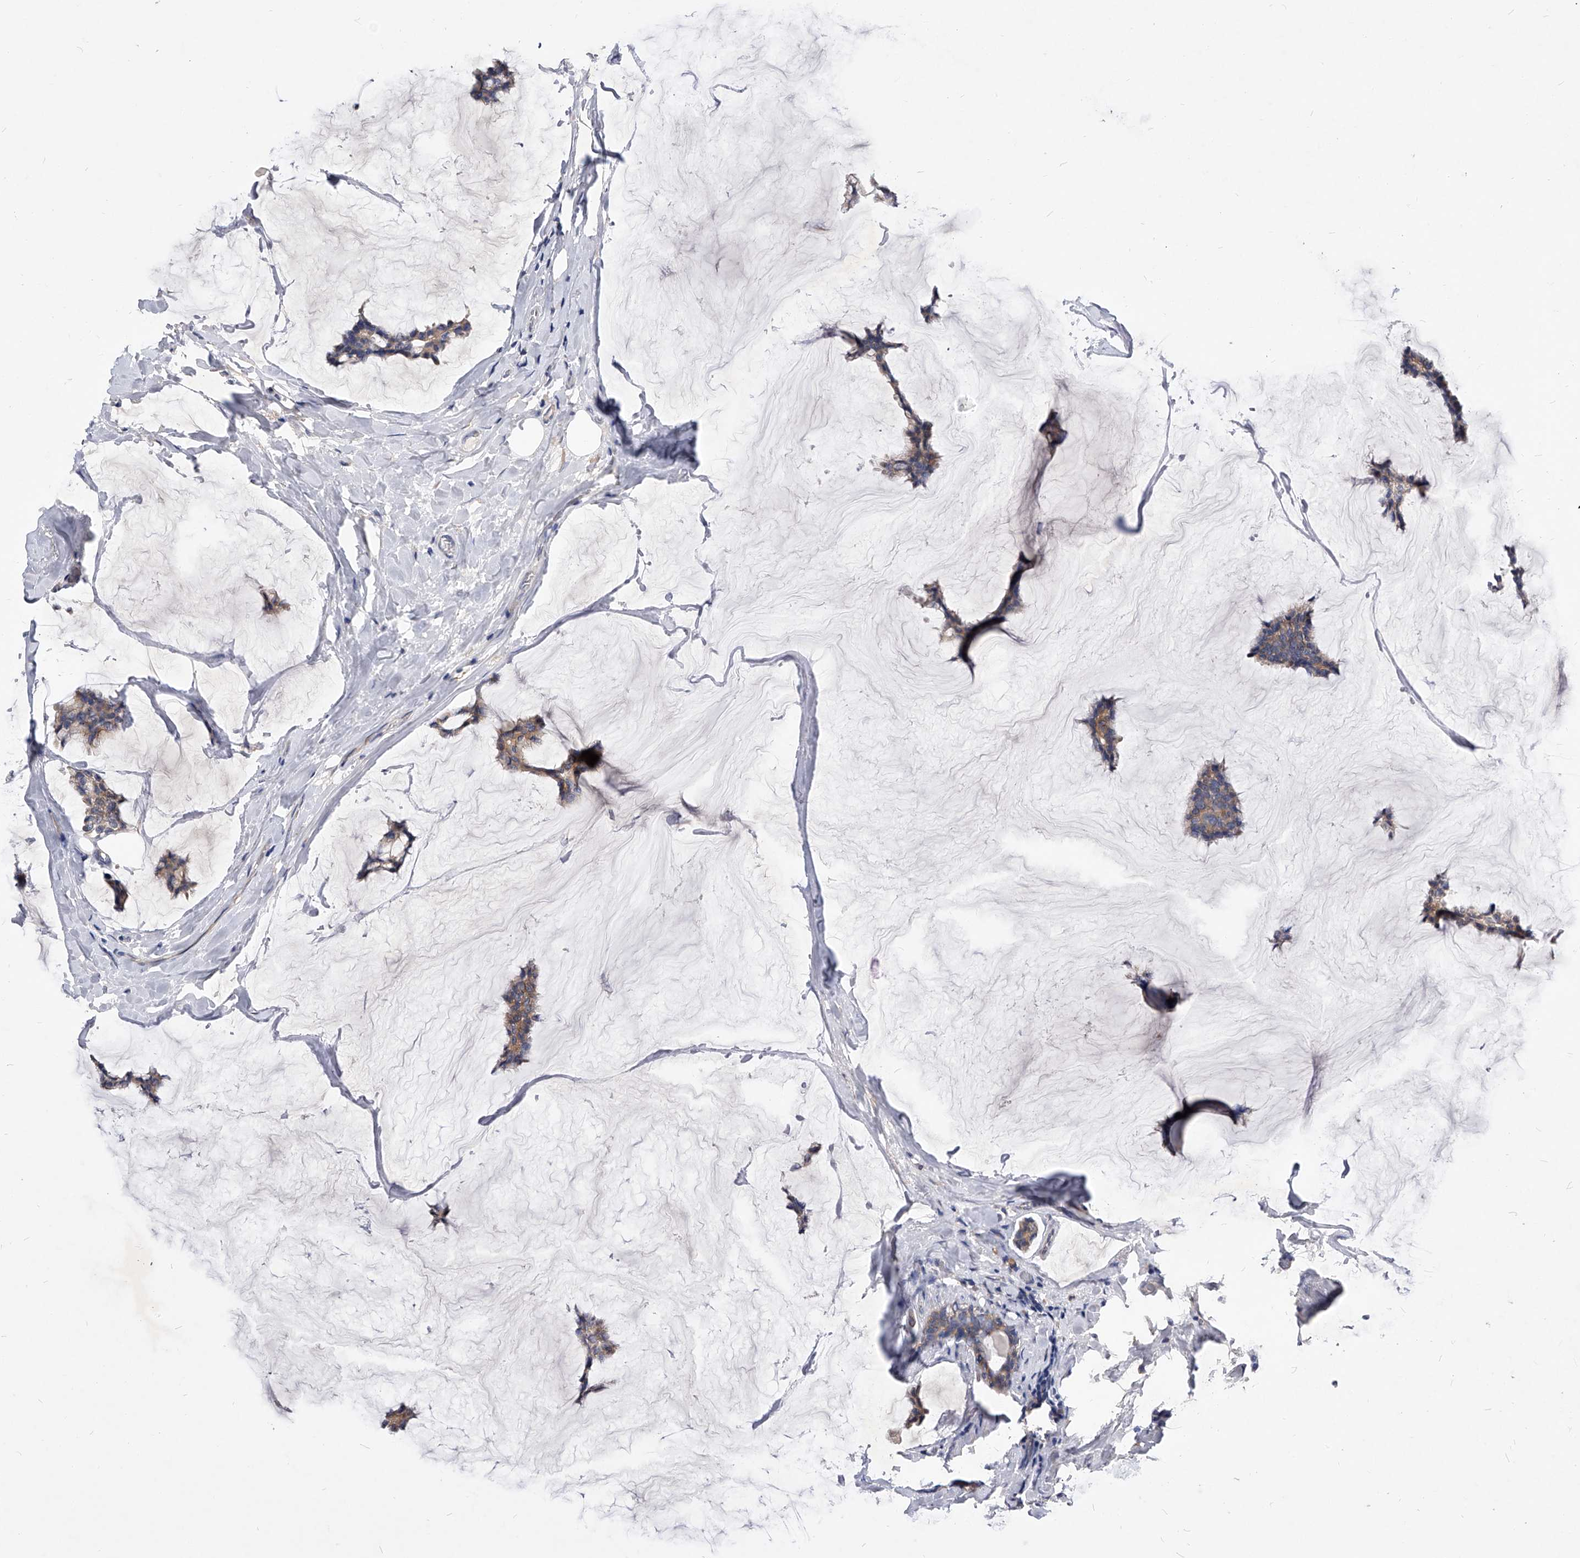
{"staining": {"intensity": "weak", "quantity": "<25%", "location": "cytoplasmic/membranous"}, "tissue": "breast cancer", "cell_type": "Tumor cells", "image_type": "cancer", "snomed": [{"axis": "morphology", "description": "Duct carcinoma"}, {"axis": "topography", "description": "Breast"}], "caption": "Tumor cells are negative for brown protein staining in breast infiltrating ductal carcinoma. (DAB immunohistochemistry (IHC) with hematoxylin counter stain).", "gene": "ARL4C", "patient": {"sex": "female", "age": 93}}